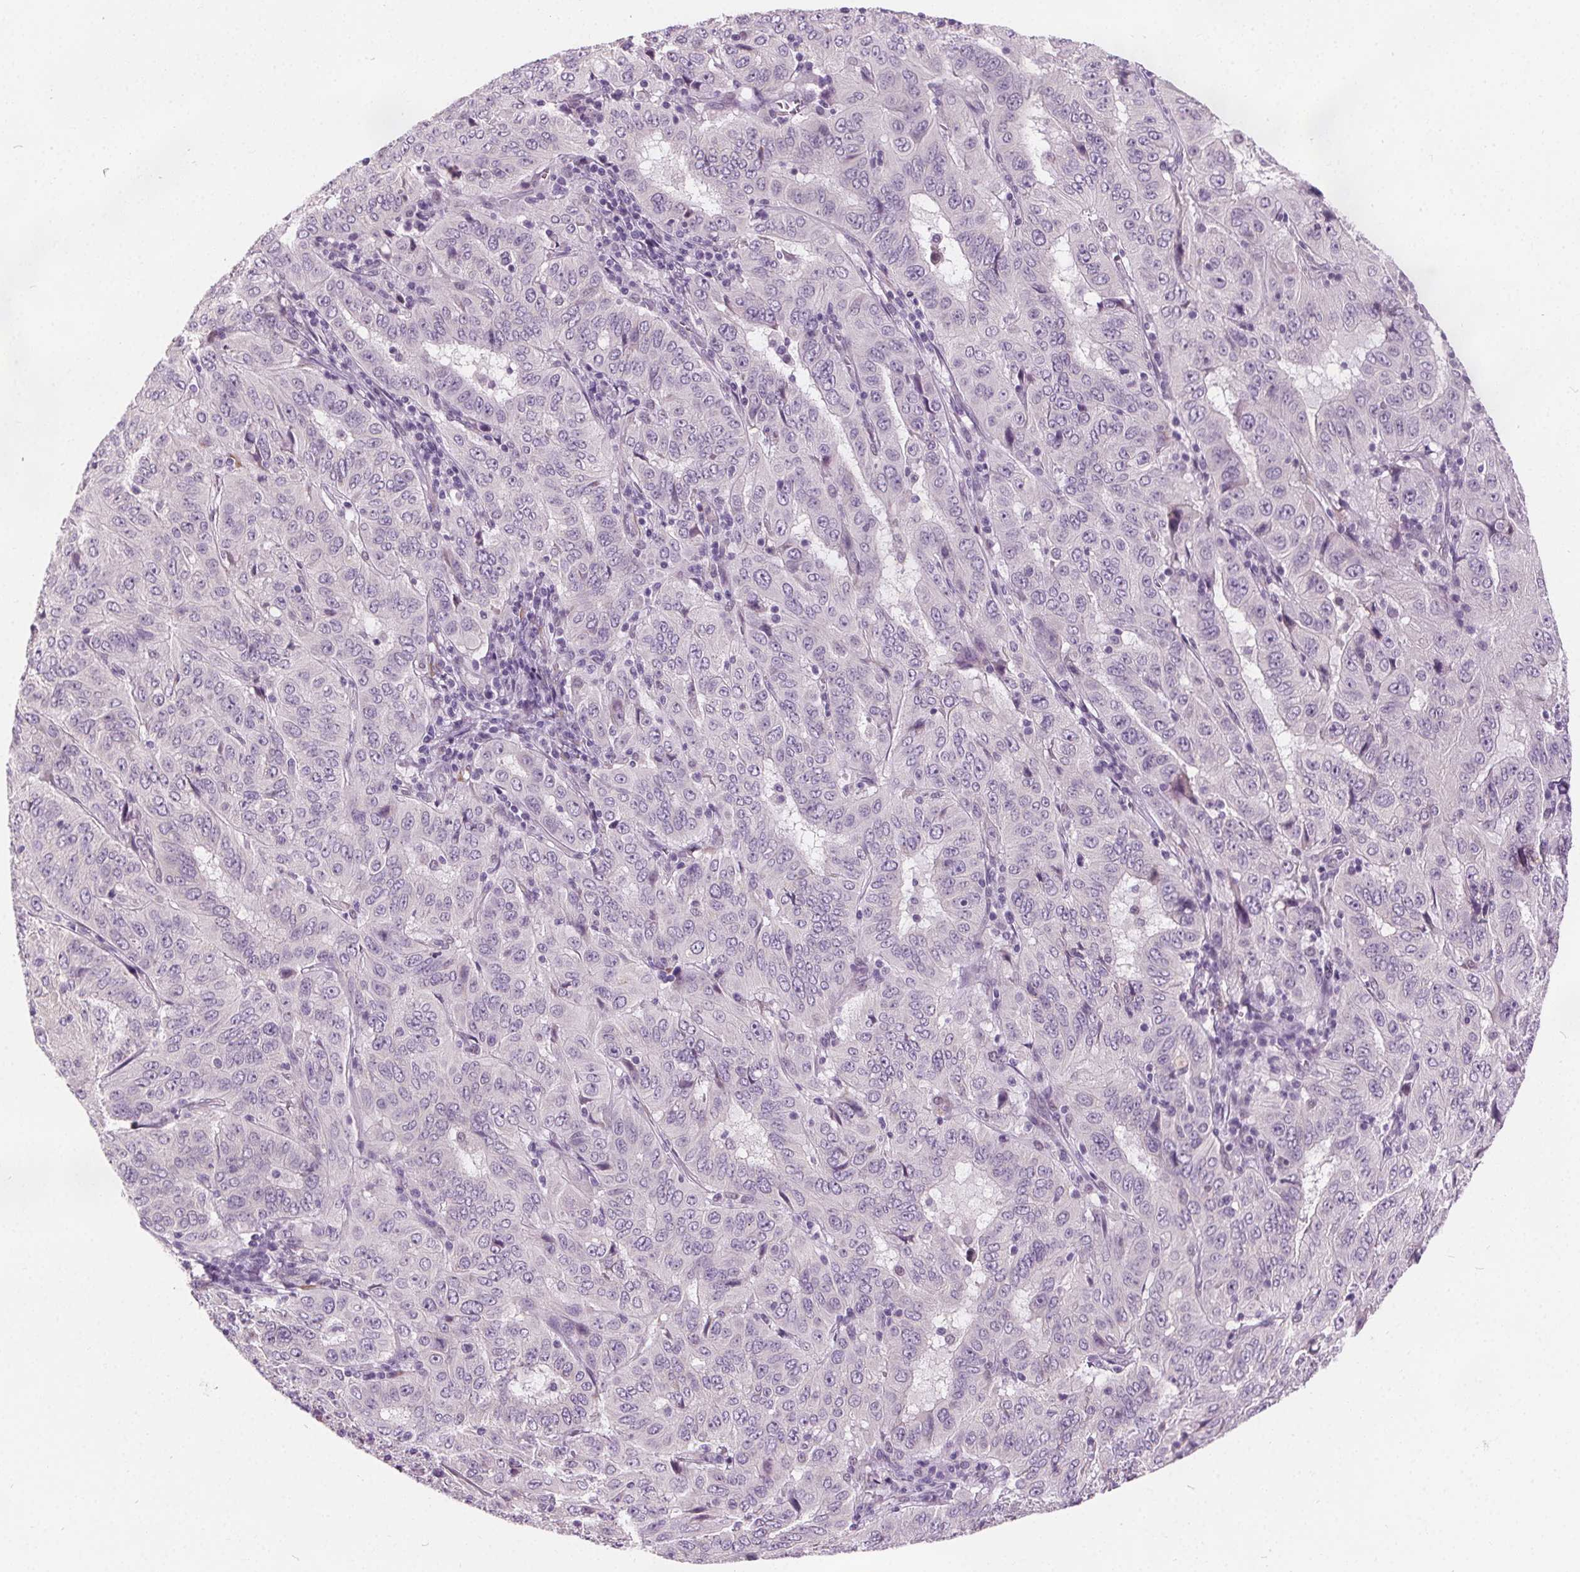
{"staining": {"intensity": "negative", "quantity": "none", "location": "none"}, "tissue": "pancreatic cancer", "cell_type": "Tumor cells", "image_type": "cancer", "snomed": [{"axis": "morphology", "description": "Adenocarcinoma, NOS"}, {"axis": "topography", "description": "Pancreas"}], "caption": "Tumor cells show no significant expression in adenocarcinoma (pancreatic). The staining was performed using DAB (3,3'-diaminobenzidine) to visualize the protein expression in brown, while the nuclei were stained in blue with hematoxylin (Magnification: 20x).", "gene": "ACOX2", "patient": {"sex": "male", "age": 63}}